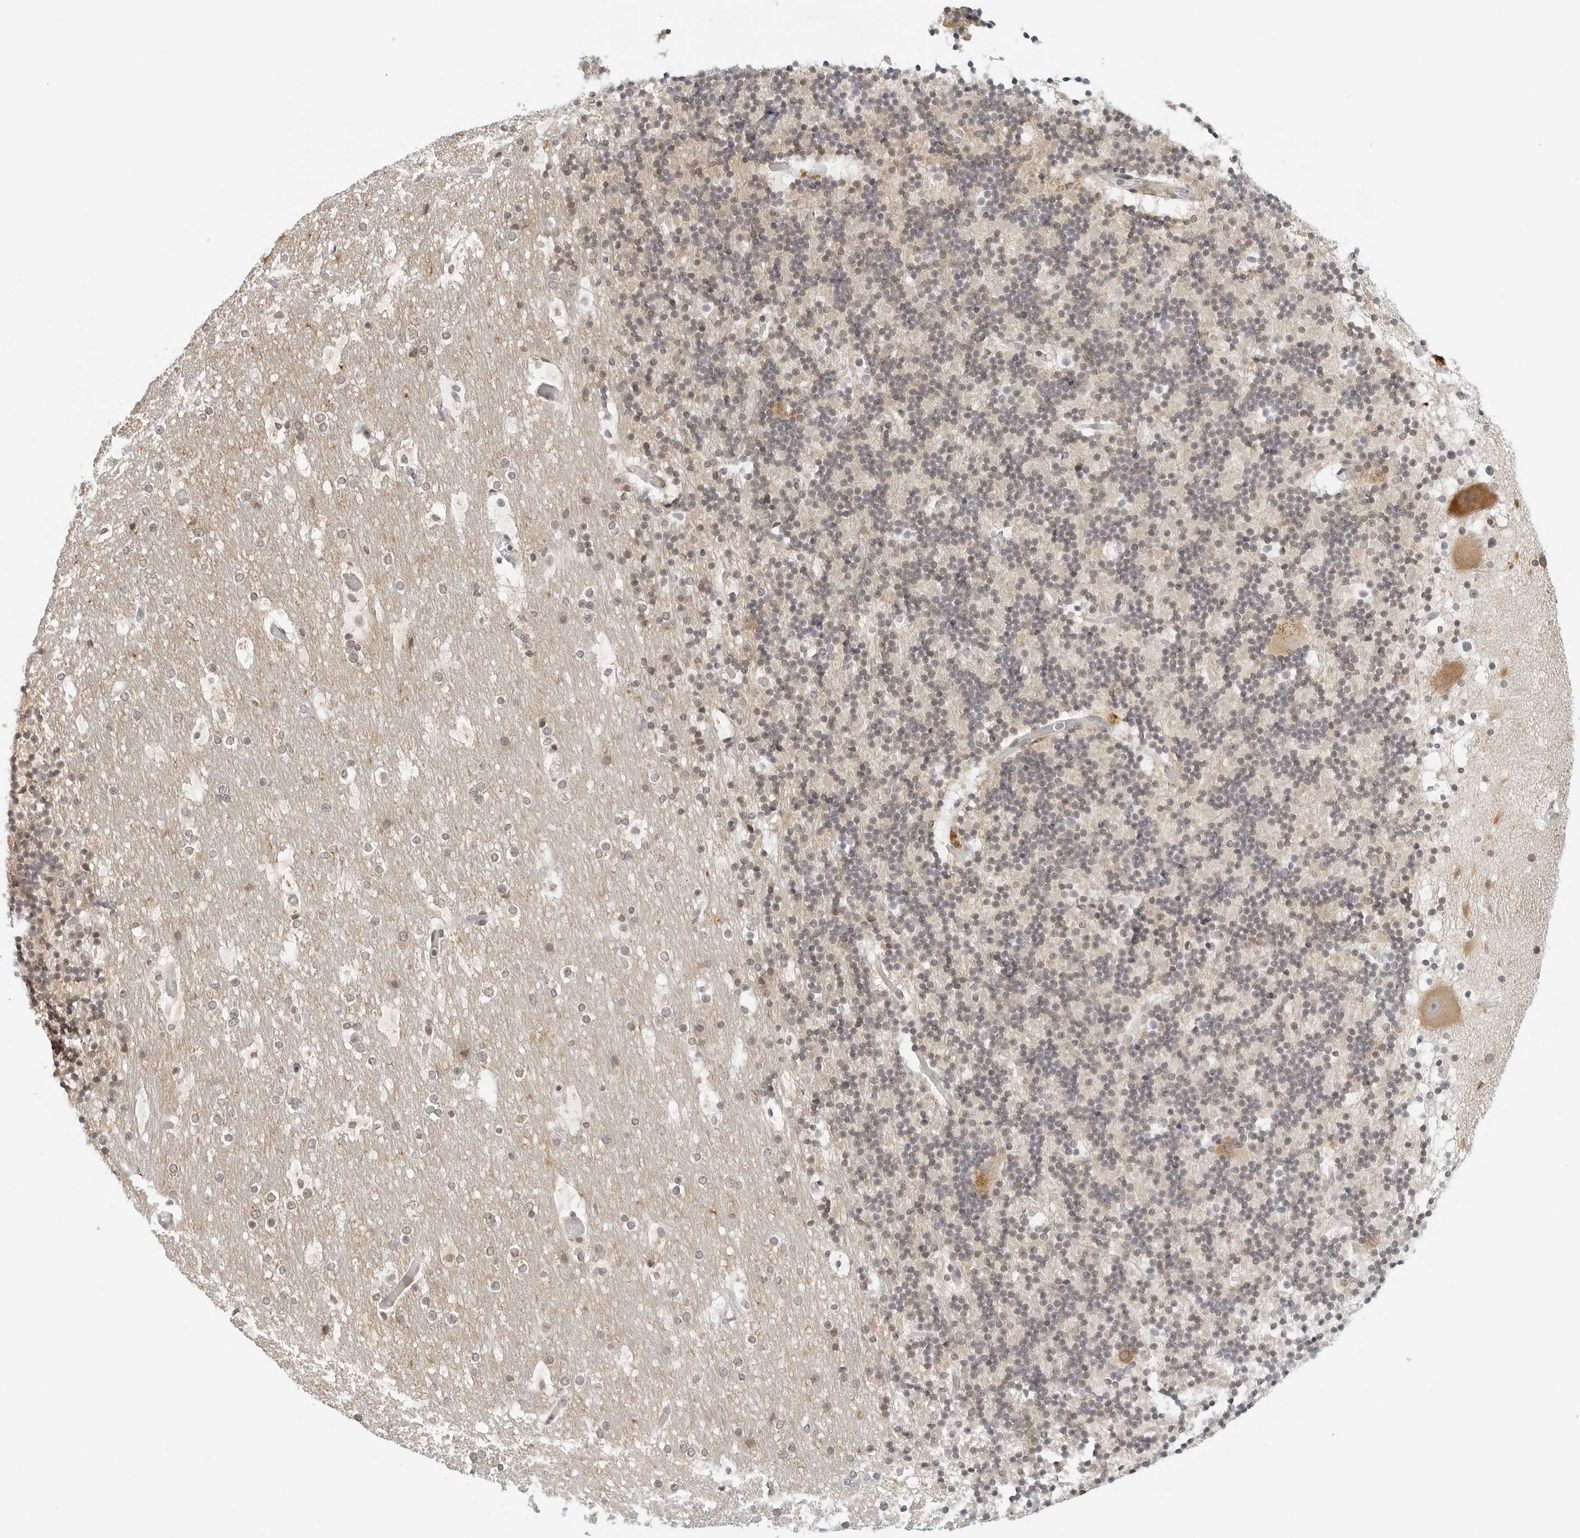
{"staining": {"intensity": "weak", "quantity": "<25%", "location": "cytoplasmic/membranous,nuclear"}, "tissue": "cerebellum", "cell_type": "Cells in granular layer", "image_type": "normal", "snomed": [{"axis": "morphology", "description": "Normal tissue, NOS"}, {"axis": "topography", "description": "Cerebellum"}], "caption": "A micrograph of cerebellum stained for a protein demonstrates no brown staining in cells in granular layer. The staining is performed using DAB brown chromogen with nuclei counter-stained in using hematoxylin.", "gene": "PARP10", "patient": {"sex": "male", "age": 57}}